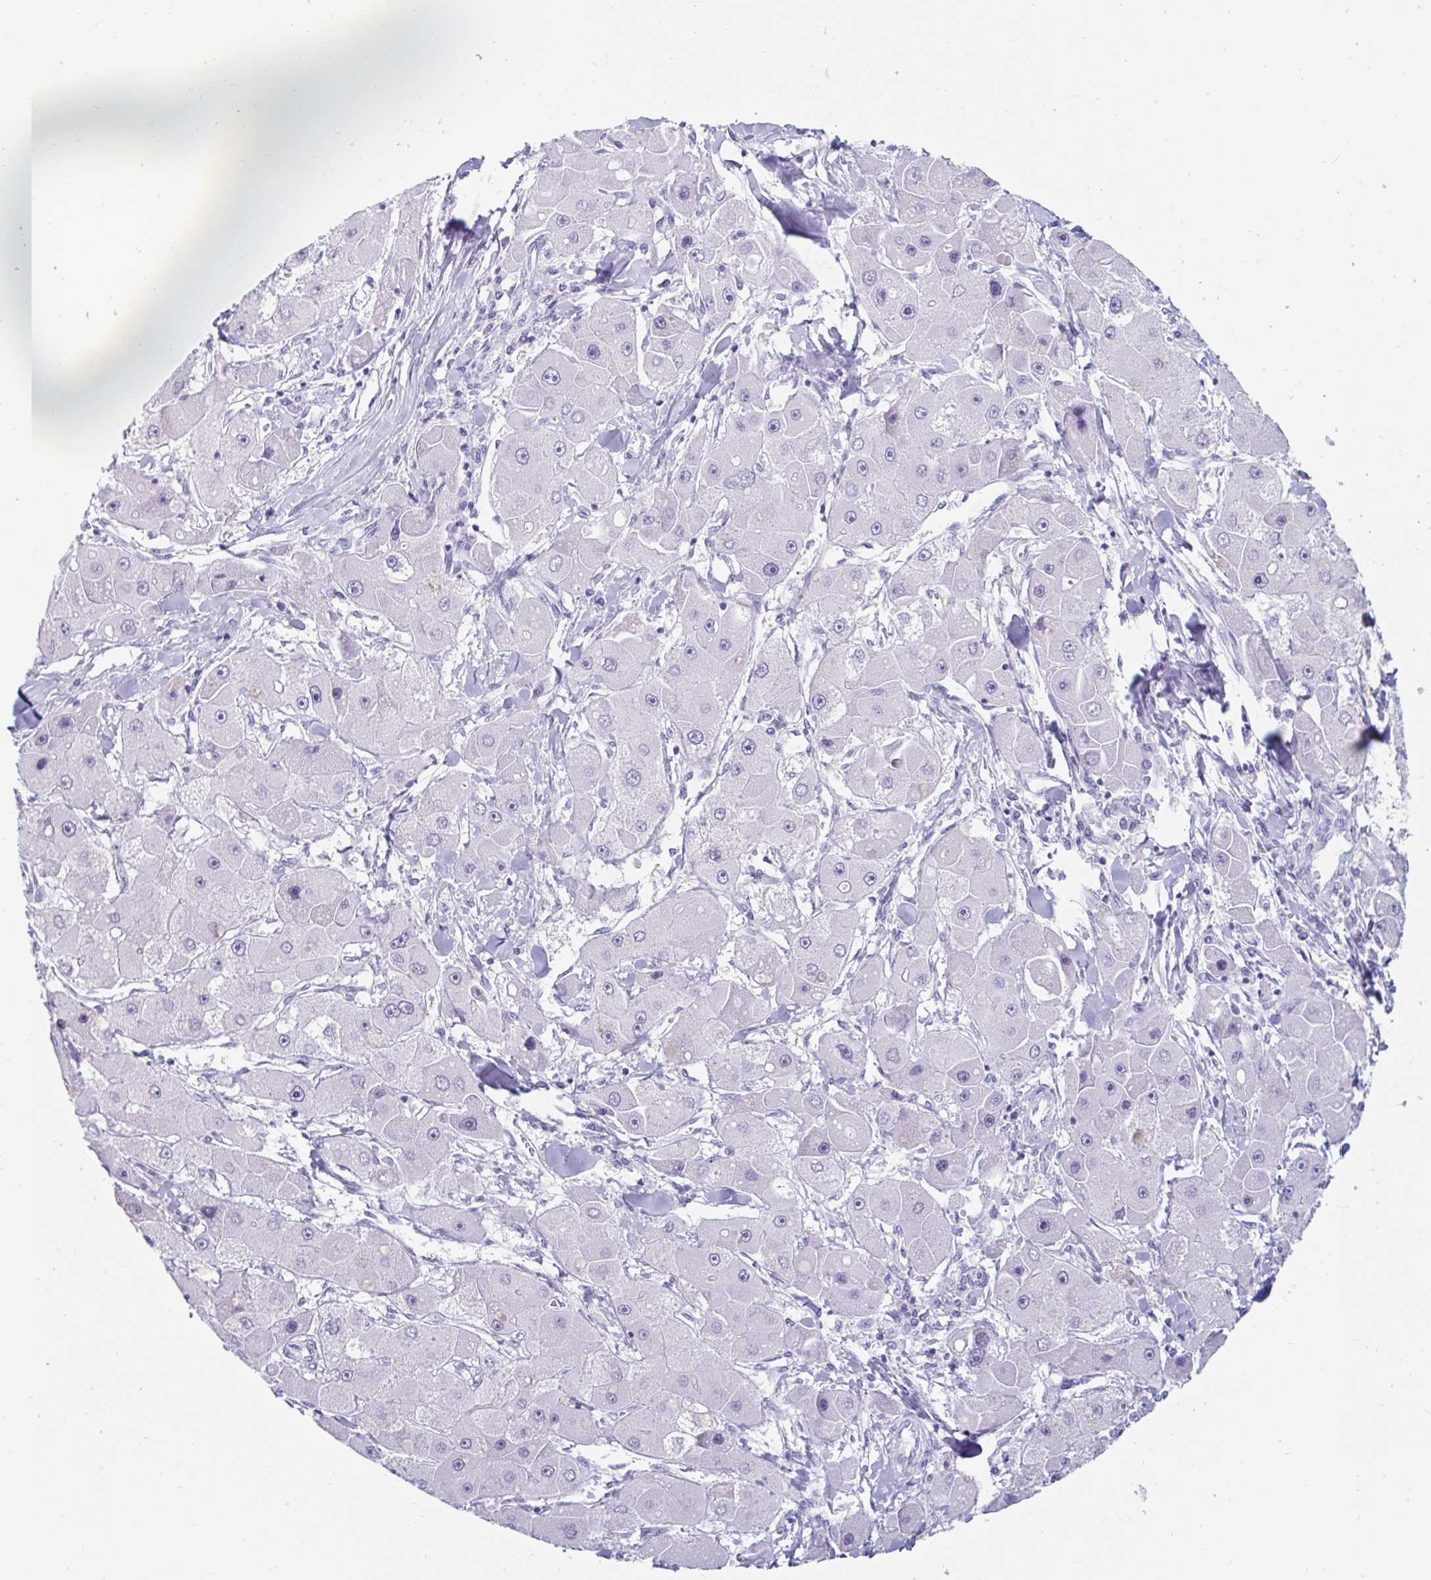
{"staining": {"intensity": "negative", "quantity": "none", "location": "none"}, "tissue": "liver cancer", "cell_type": "Tumor cells", "image_type": "cancer", "snomed": [{"axis": "morphology", "description": "Carcinoma, Hepatocellular, NOS"}, {"axis": "topography", "description": "Liver"}], "caption": "Photomicrograph shows no significant protein expression in tumor cells of hepatocellular carcinoma (liver).", "gene": "GKN2", "patient": {"sex": "male", "age": 24}}